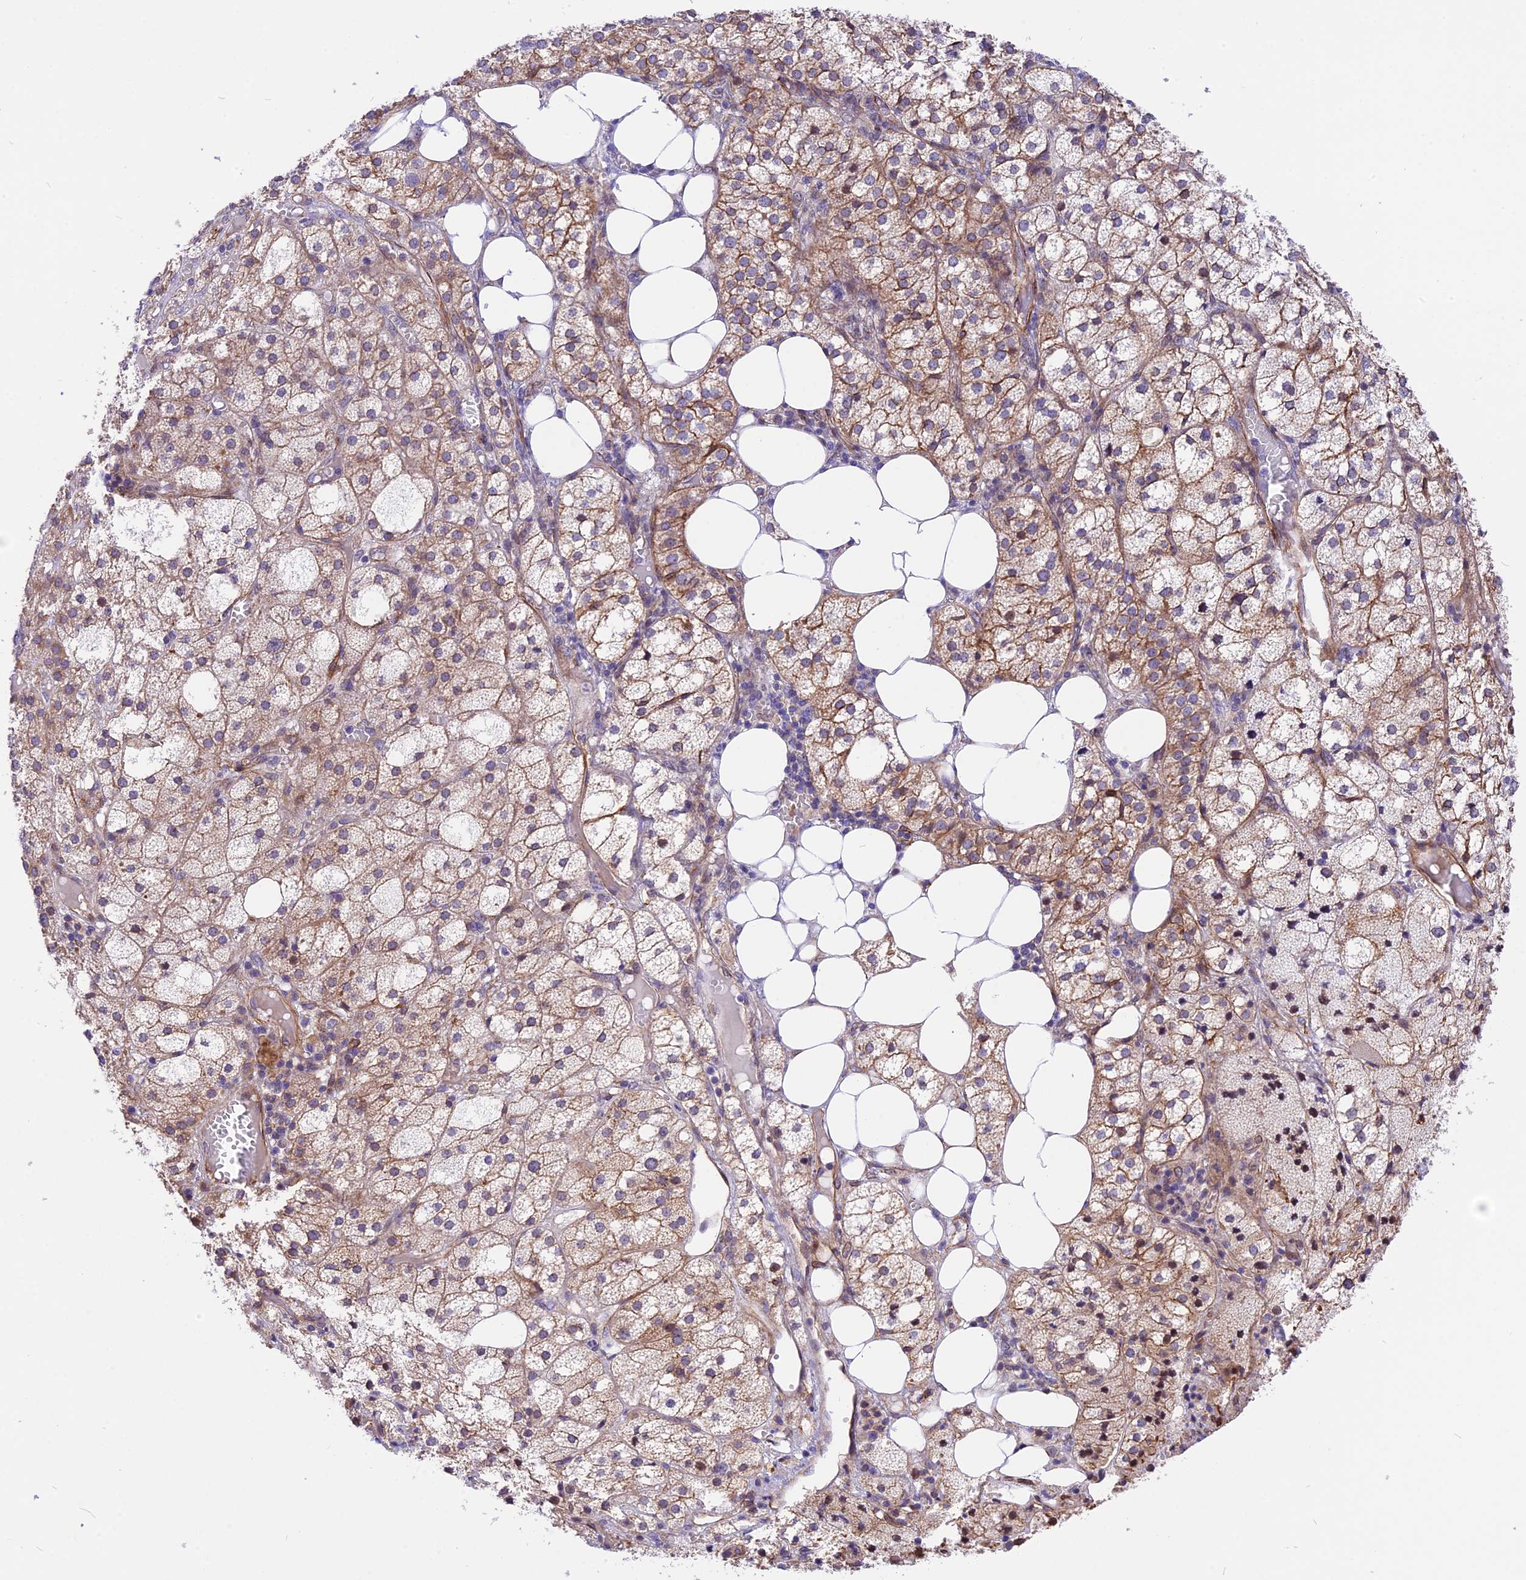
{"staining": {"intensity": "moderate", "quantity": ">75%", "location": "cytoplasmic/membranous"}, "tissue": "adrenal gland", "cell_type": "Glandular cells", "image_type": "normal", "snomed": [{"axis": "morphology", "description": "Normal tissue, NOS"}, {"axis": "topography", "description": "Adrenal gland"}], "caption": "Adrenal gland stained for a protein (brown) shows moderate cytoplasmic/membranous positive staining in about >75% of glandular cells.", "gene": "R3HDM4", "patient": {"sex": "female", "age": 61}}